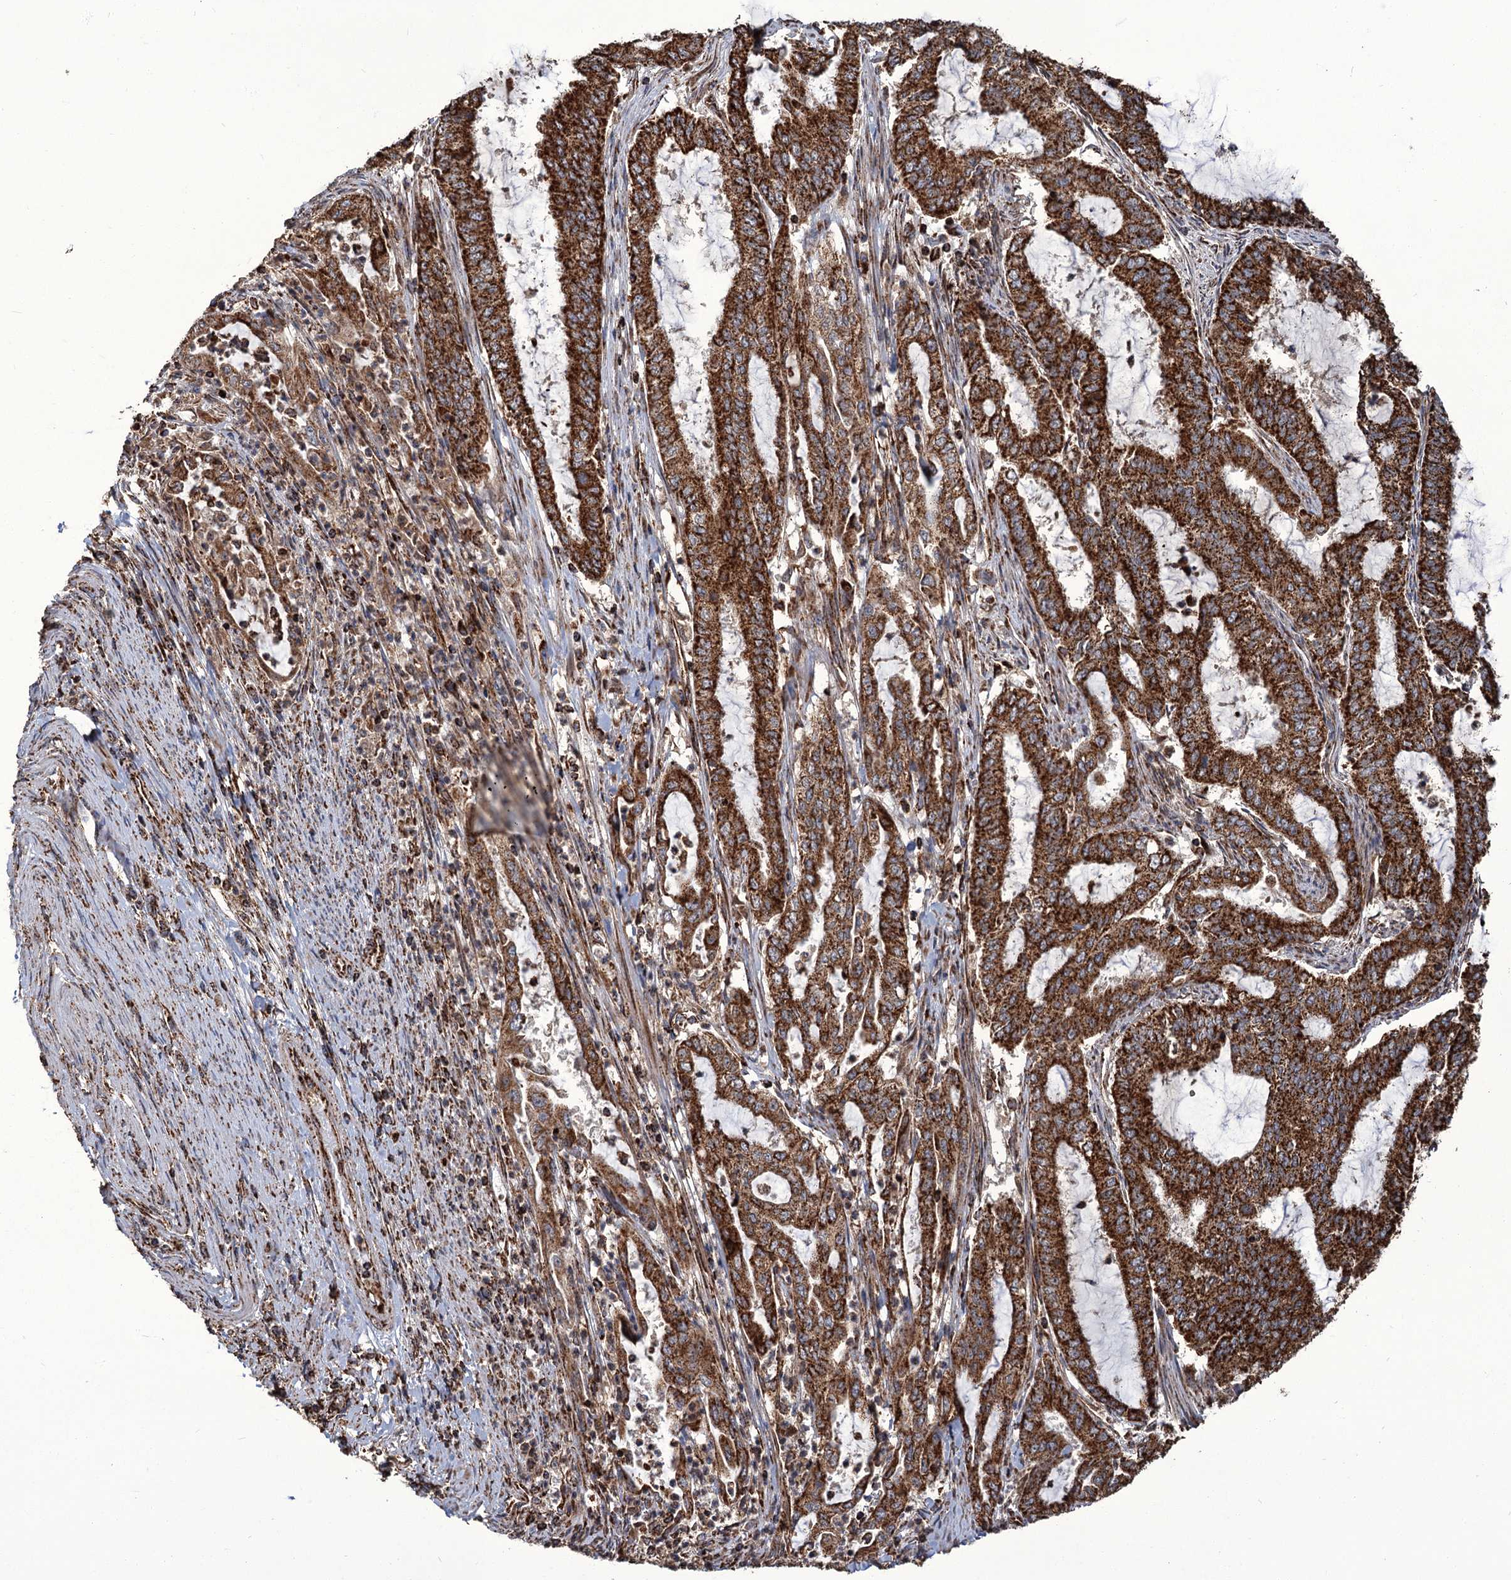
{"staining": {"intensity": "strong", "quantity": ">75%", "location": "cytoplasmic/membranous"}, "tissue": "endometrial cancer", "cell_type": "Tumor cells", "image_type": "cancer", "snomed": [{"axis": "morphology", "description": "Adenocarcinoma, NOS"}, {"axis": "topography", "description": "Endometrium"}], "caption": "Brown immunohistochemical staining in human endometrial cancer reveals strong cytoplasmic/membranous expression in about >75% of tumor cells. The protein of interest is shown in brown color, while the nuclei are stained blue.", "gene": "APH1A", "patient": {"sex": "female", "age": 51}}